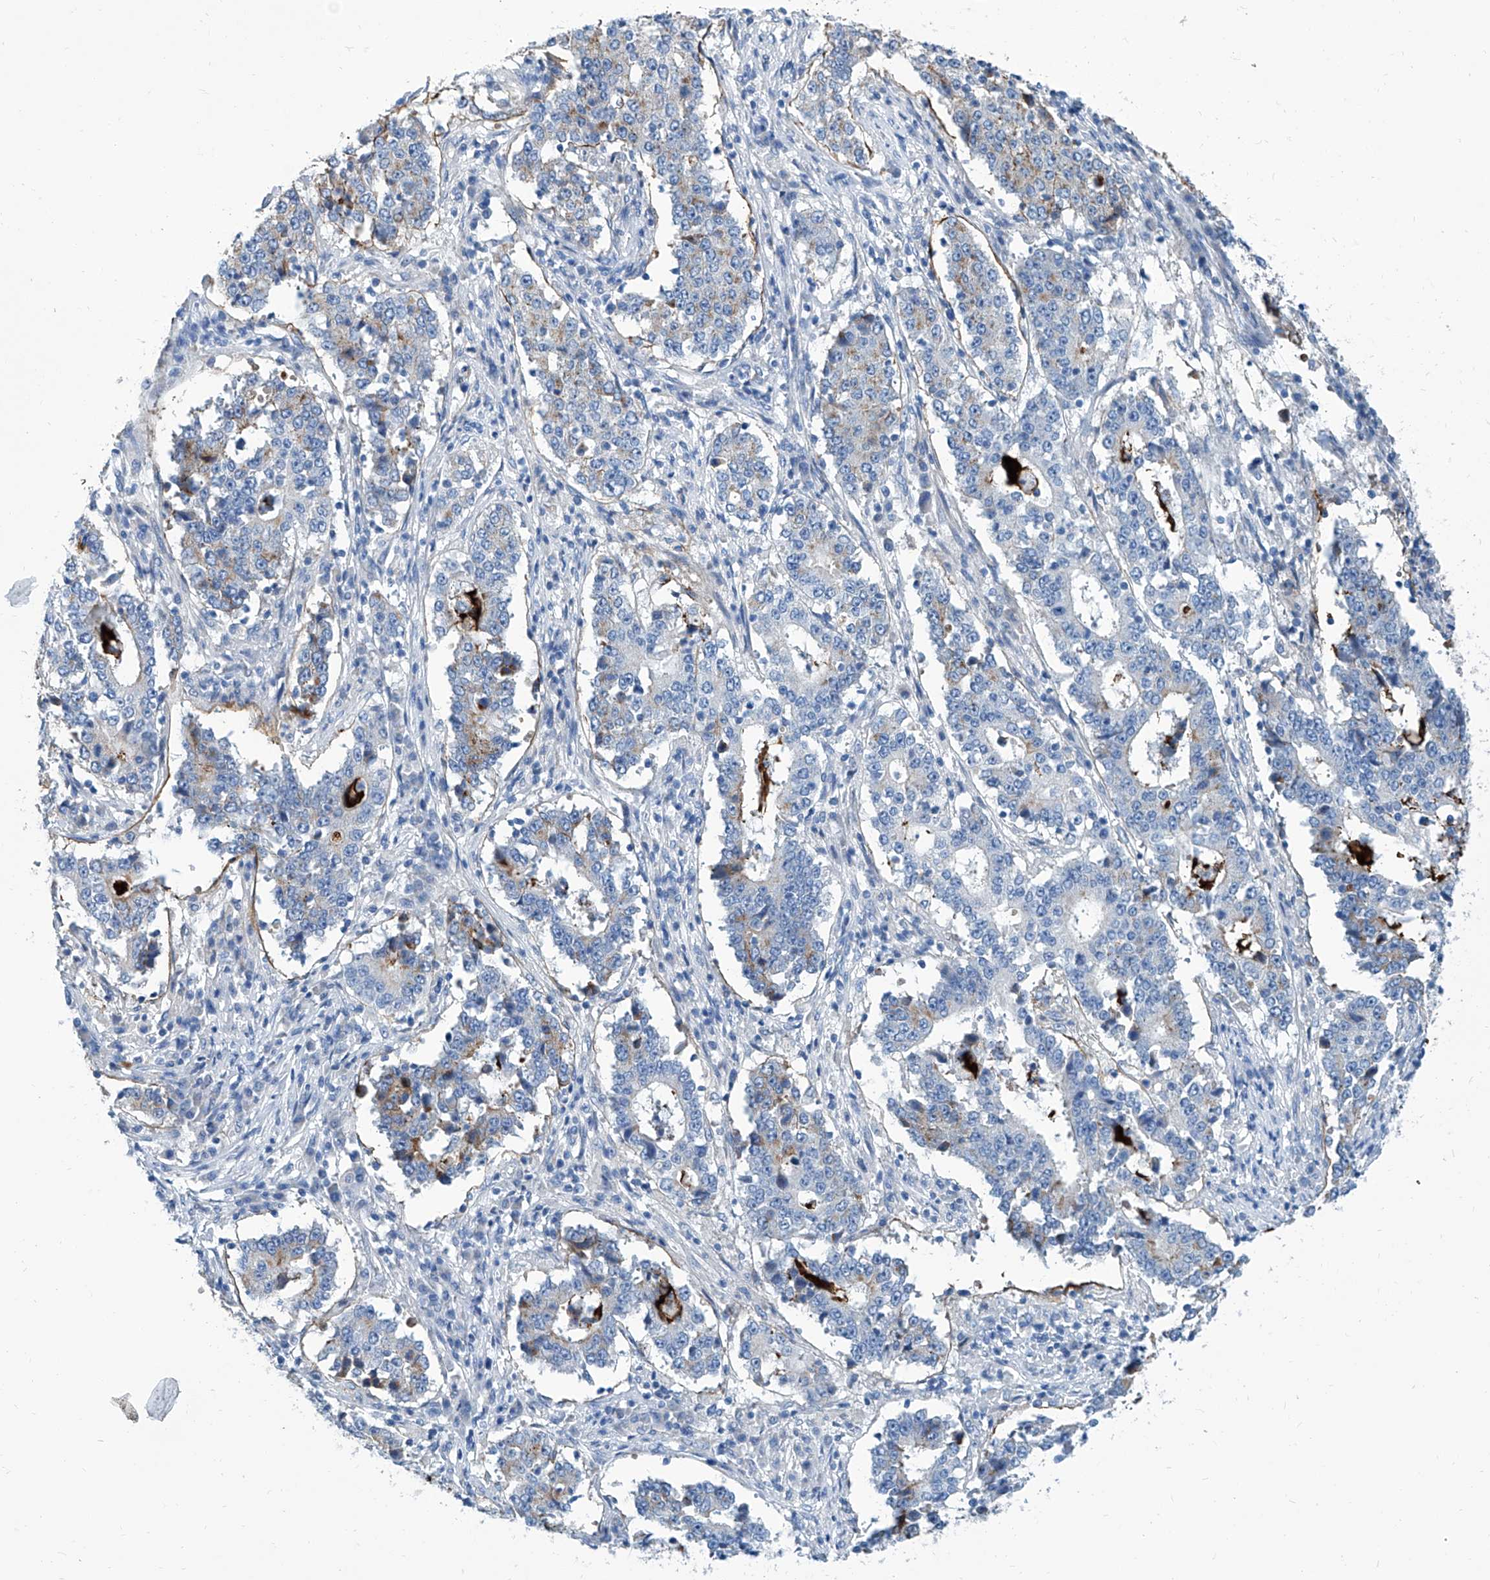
{"staining": {"intensity": "negative", "quantity": "none", "location": "none"}, "tissue": "stomach cancer", "cell_type": "Tumor cells", "image_type": "cancer", "snomed": [{"axis": "morphology", "description": "Adenocarcinoma, NOS"}, {"axis": "topography", "description": "Stomach"}], "caption": "Tumor cells show no significant staining in stomach adenocarcinoma.", "gene": "ZNF519", "patient": {"sex": "male", "age": 59}}